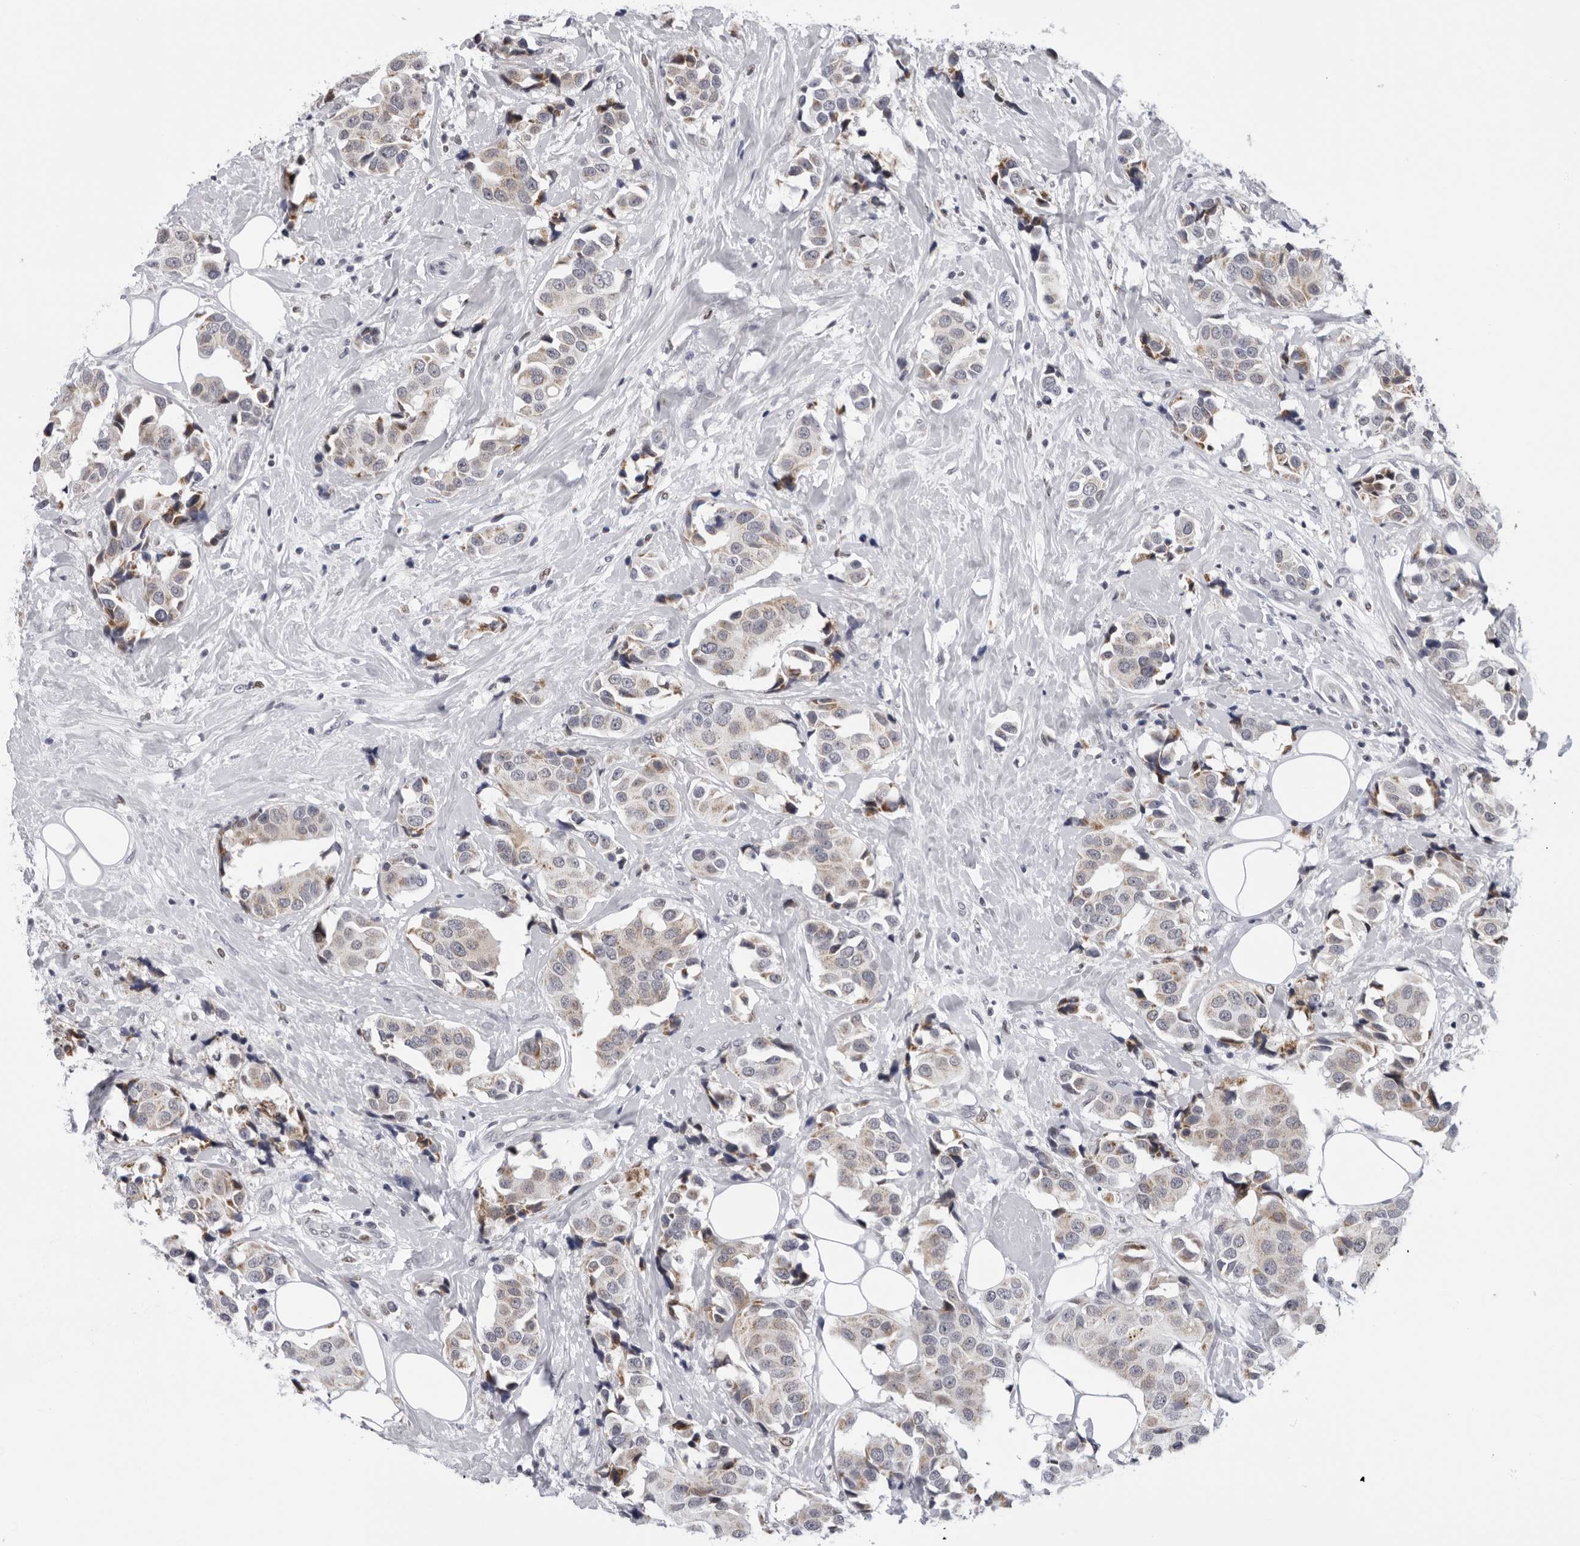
{"staining": {"intensity": "weak", "quantity": "25%-75%", "location": "cytoplasmic/membranous"}, "tissue": "breast cancer", "cell_type": "Tumor cells", "image_type": "cancer", "snomed": [{"axis": "morphology", "description": "Normal tissue, NOS"}, {"axis": "morphology", "description": "Duct carcinoma"}, {"axis": "topography", "description": "Breast"}], "caption": "The histopathology image shows a brown stain indicating the presence of a protein in the cytoplasmic/membranous of tumor cells in intraductal carcinoma (breast).", "gene": "CPT2", "patient": {"sex": "female", "age": 39}}